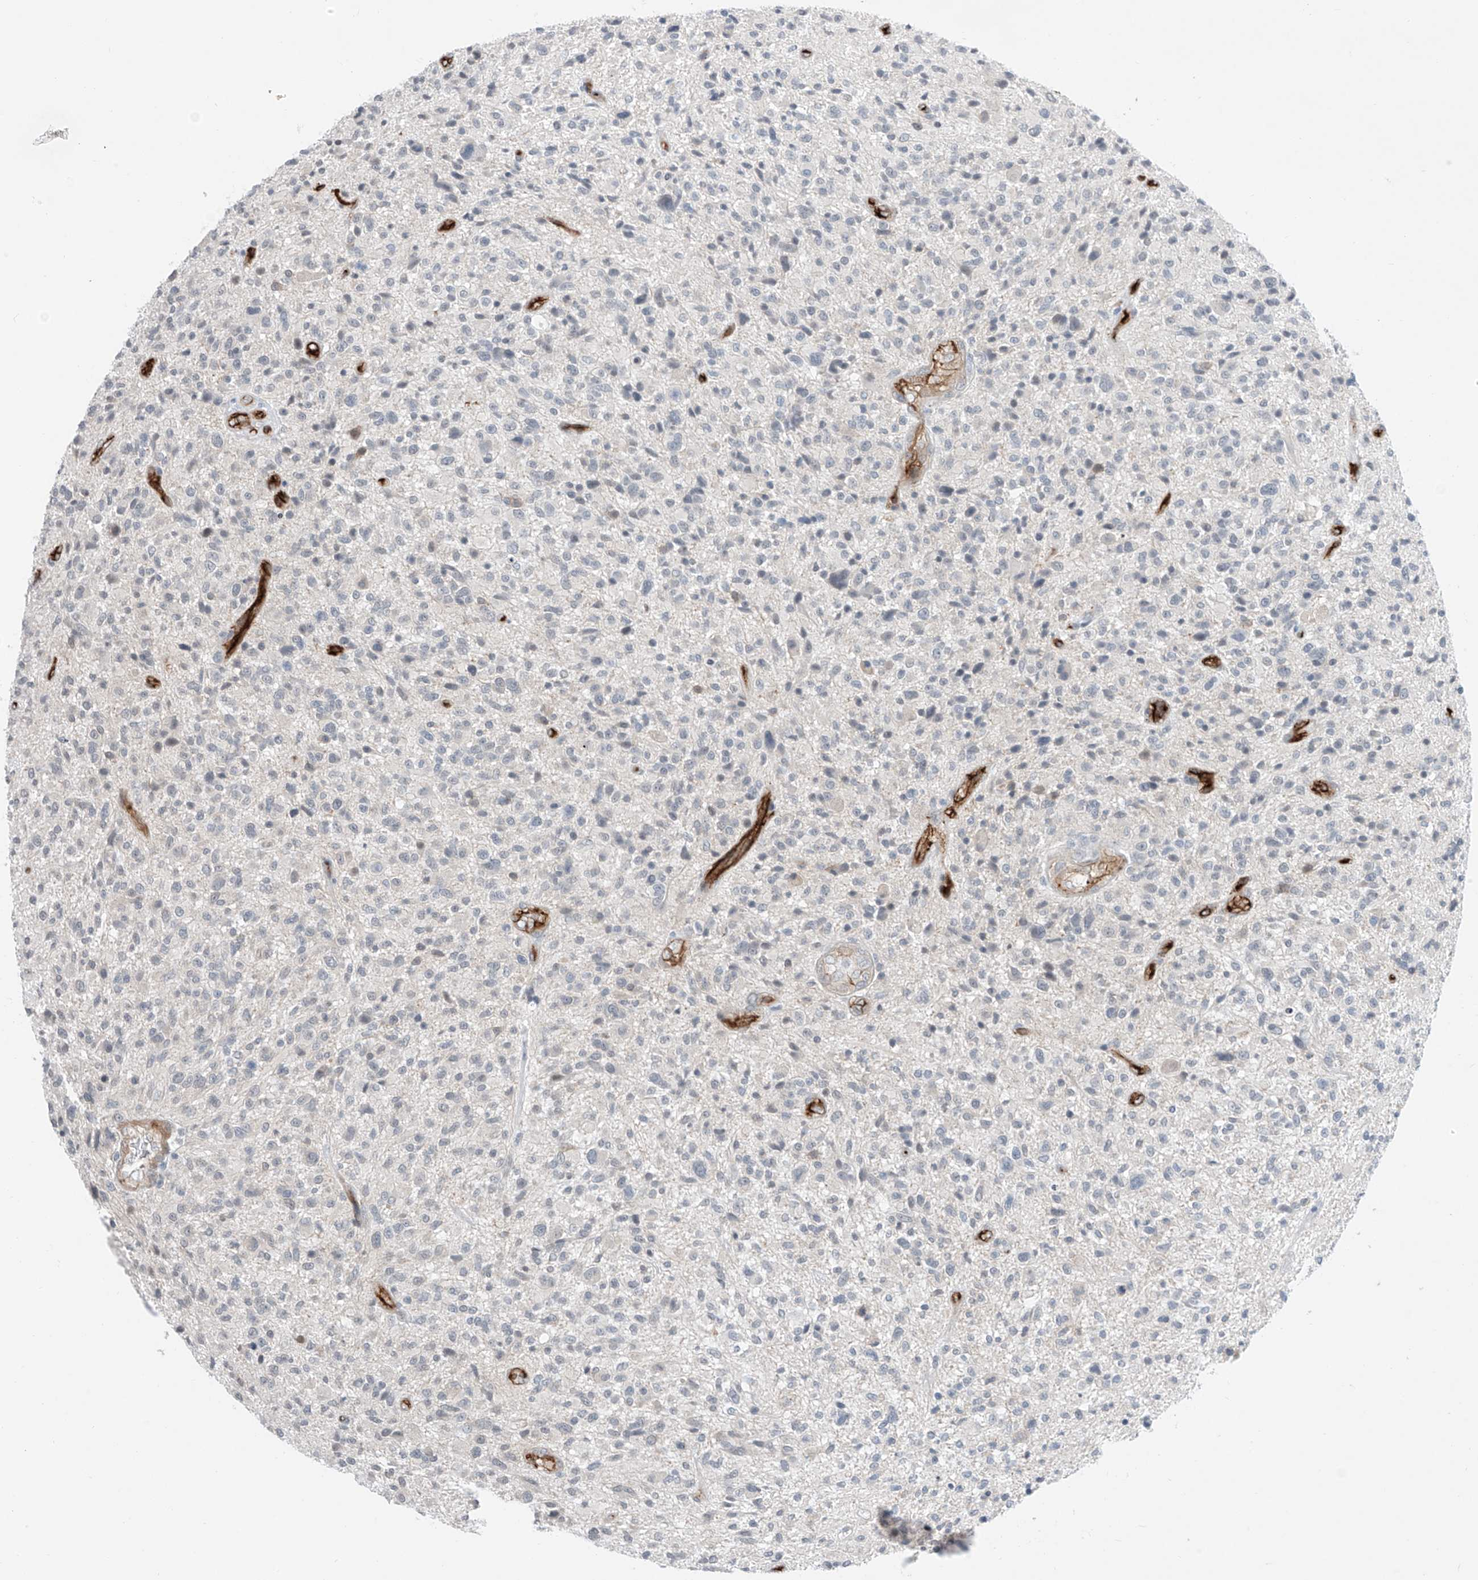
{"staining": {"intensity": "negative", "quantity": "none", "location": "none"}, "tissue": "glioma", "cell_type": "Tumor cells", "image_type": "cancer", "snomed": [{"axis": "morphology", "description": "Glioma, malignant, High grade"}, {"axis": "topography", "description": "Brain"}], "caption": "This is an immunohistochemistry (IHC) photomicrograph of malignant high-grade glioma. There is no positivity in tumor cells.", "gene": "ABLIM2", "patient": {"sex": "male", "age": 47}}